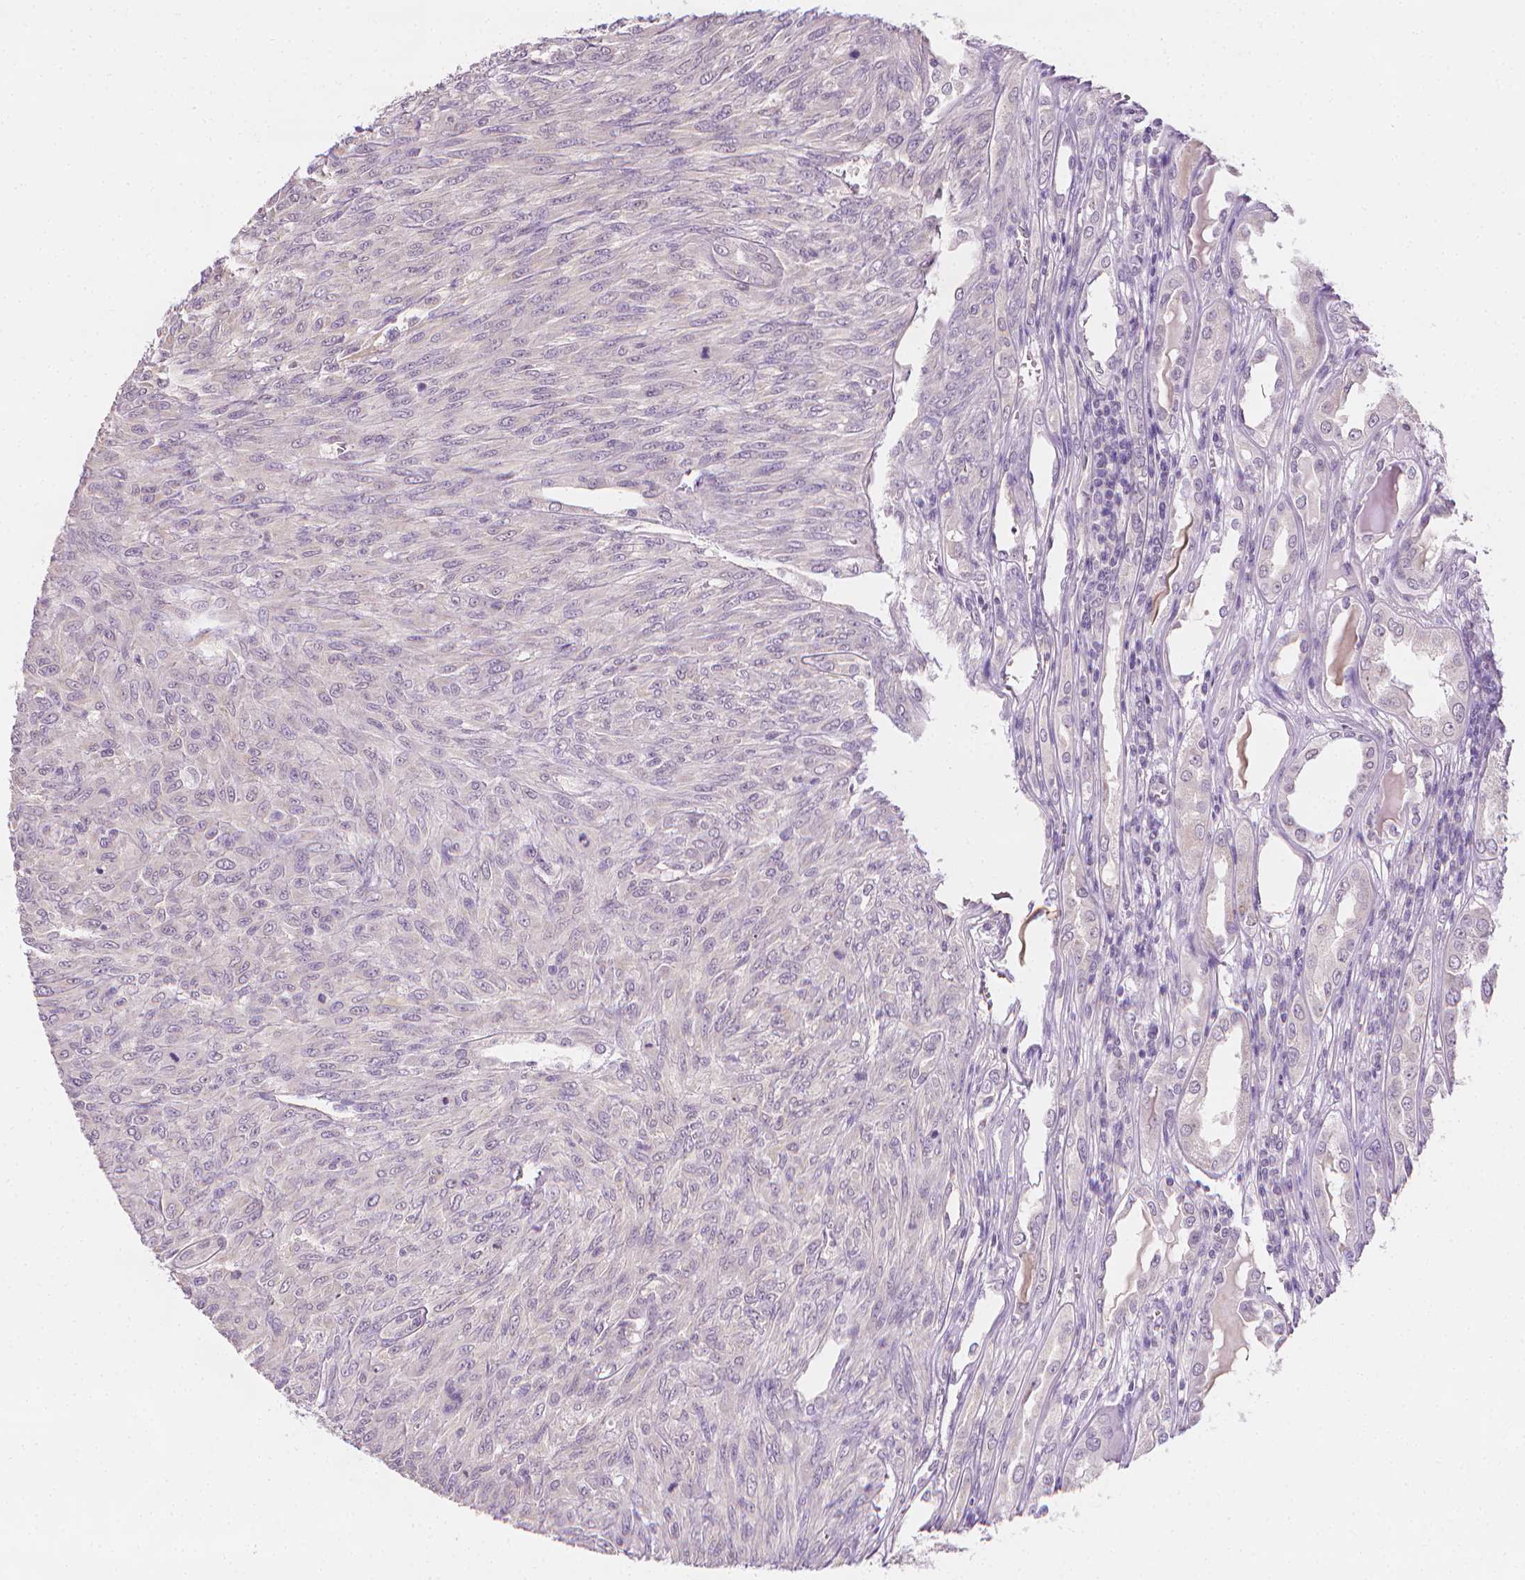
{"staining": {"intensity": "negative", "quantity": "none", "location": "none"}, "tissue": "renal cancer", "cell_type": "Tumor cells", "image_type": "cancer", "snomed": [{"axis": "morphology", "description": "Adenocarcinoma, NOS"}, {"axis": "topography", "description": "Kidney"}], "caption": "This is a image of IHC staining of renal cancer, which shows no expression in tumor cells. (DAB (3,3'-diaminobenzidine) immunohistochemistry (IHC) visualized using brightfield microscopy, high magnification).", "gene": "FASN", "patient": {"sex": "male", "age": 58}}